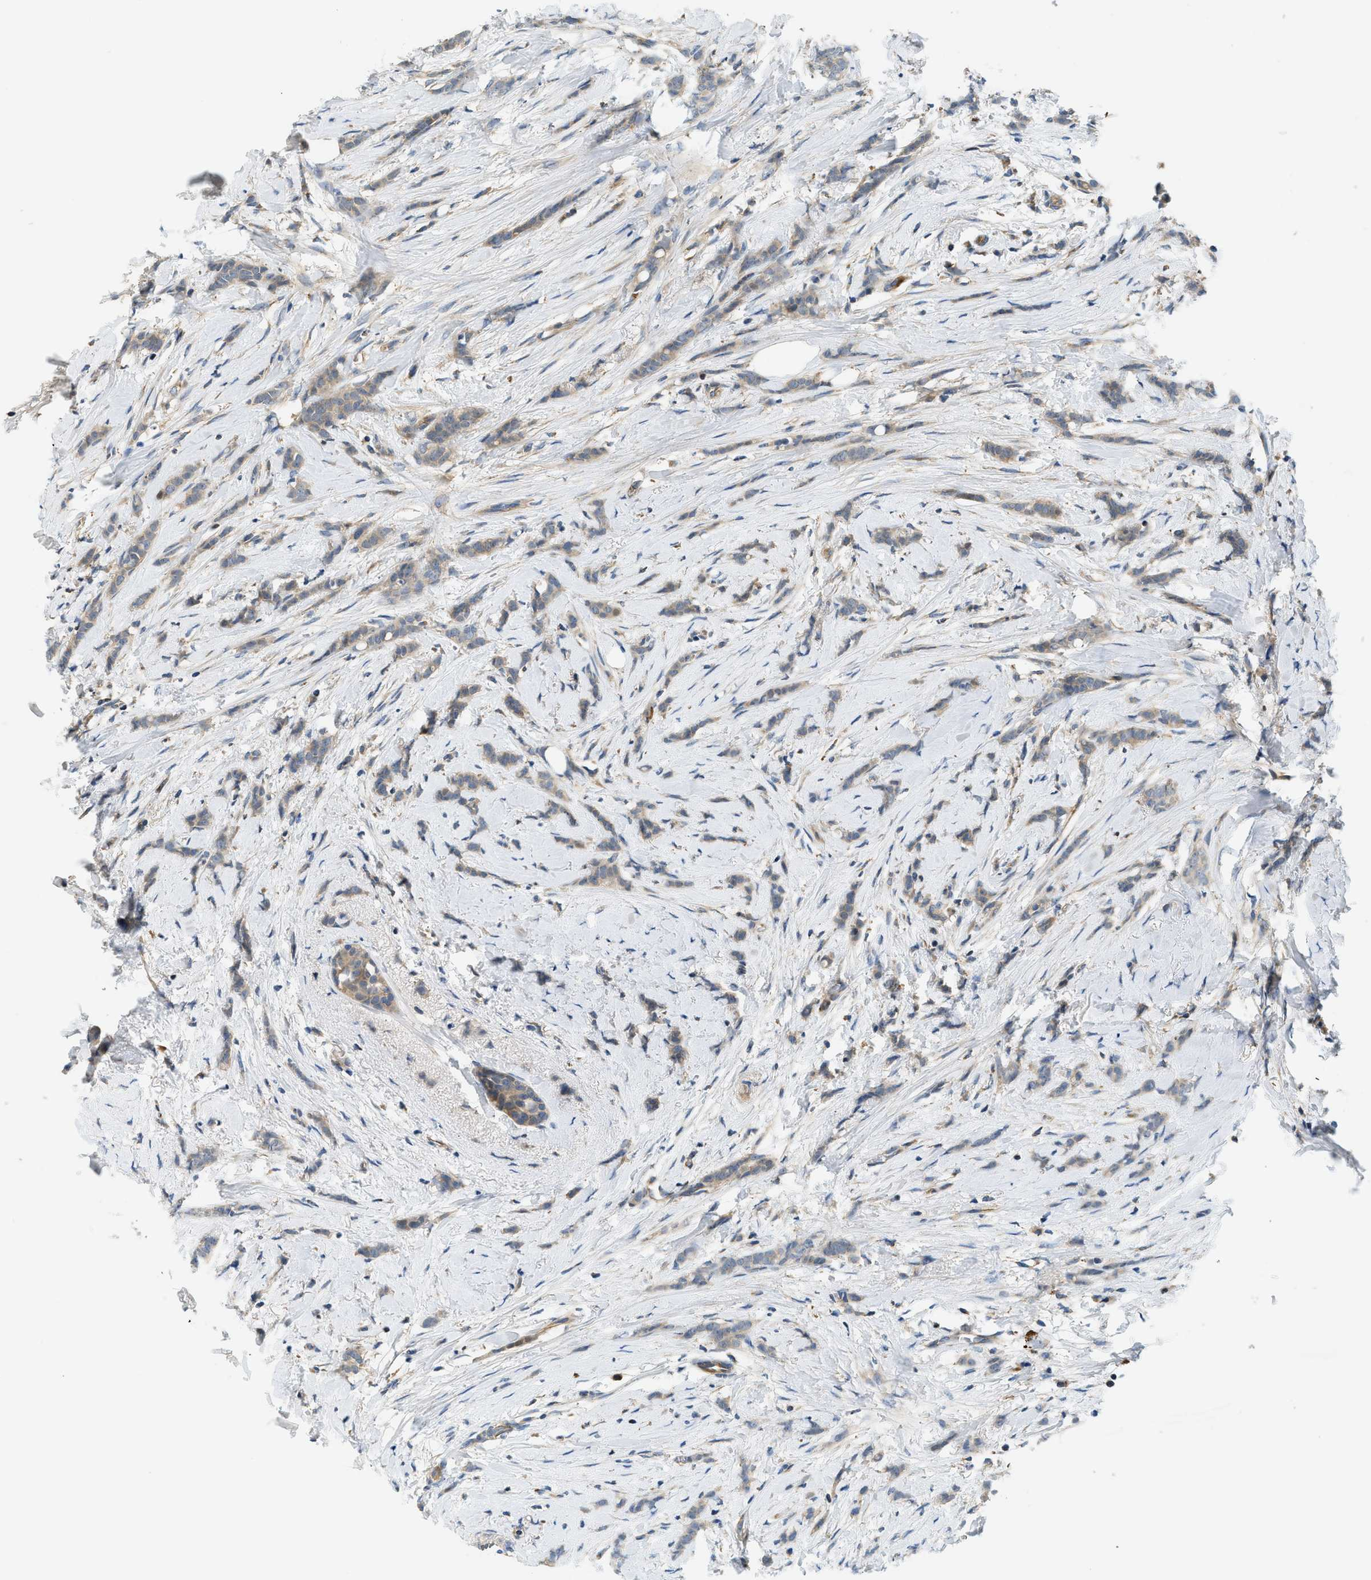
{"staining": {"intensity": "weak", "quantity": "25%-75%", "location": "cytoplasmic/membranous"}, "tissue": "breast cancer", "cell_type": "Tumor cells", "image_type": "cancer", "snomed": [{"axis": "morphology", "description": "Lobular carcinoma, in situ"}, {"axis": "morphology", "description": "Lobular carcinoma"}, {"axis": "topography", "description": "Breast"}], "caption": "This is an image of immunohistochemistry (IHC) staining of breast lobular carcinoma, which shows weak expression in the cytoplasmic/membranous of tumor cells.", "gene": "KCNK1", "patient": {"sex": "female", "age": 41}}